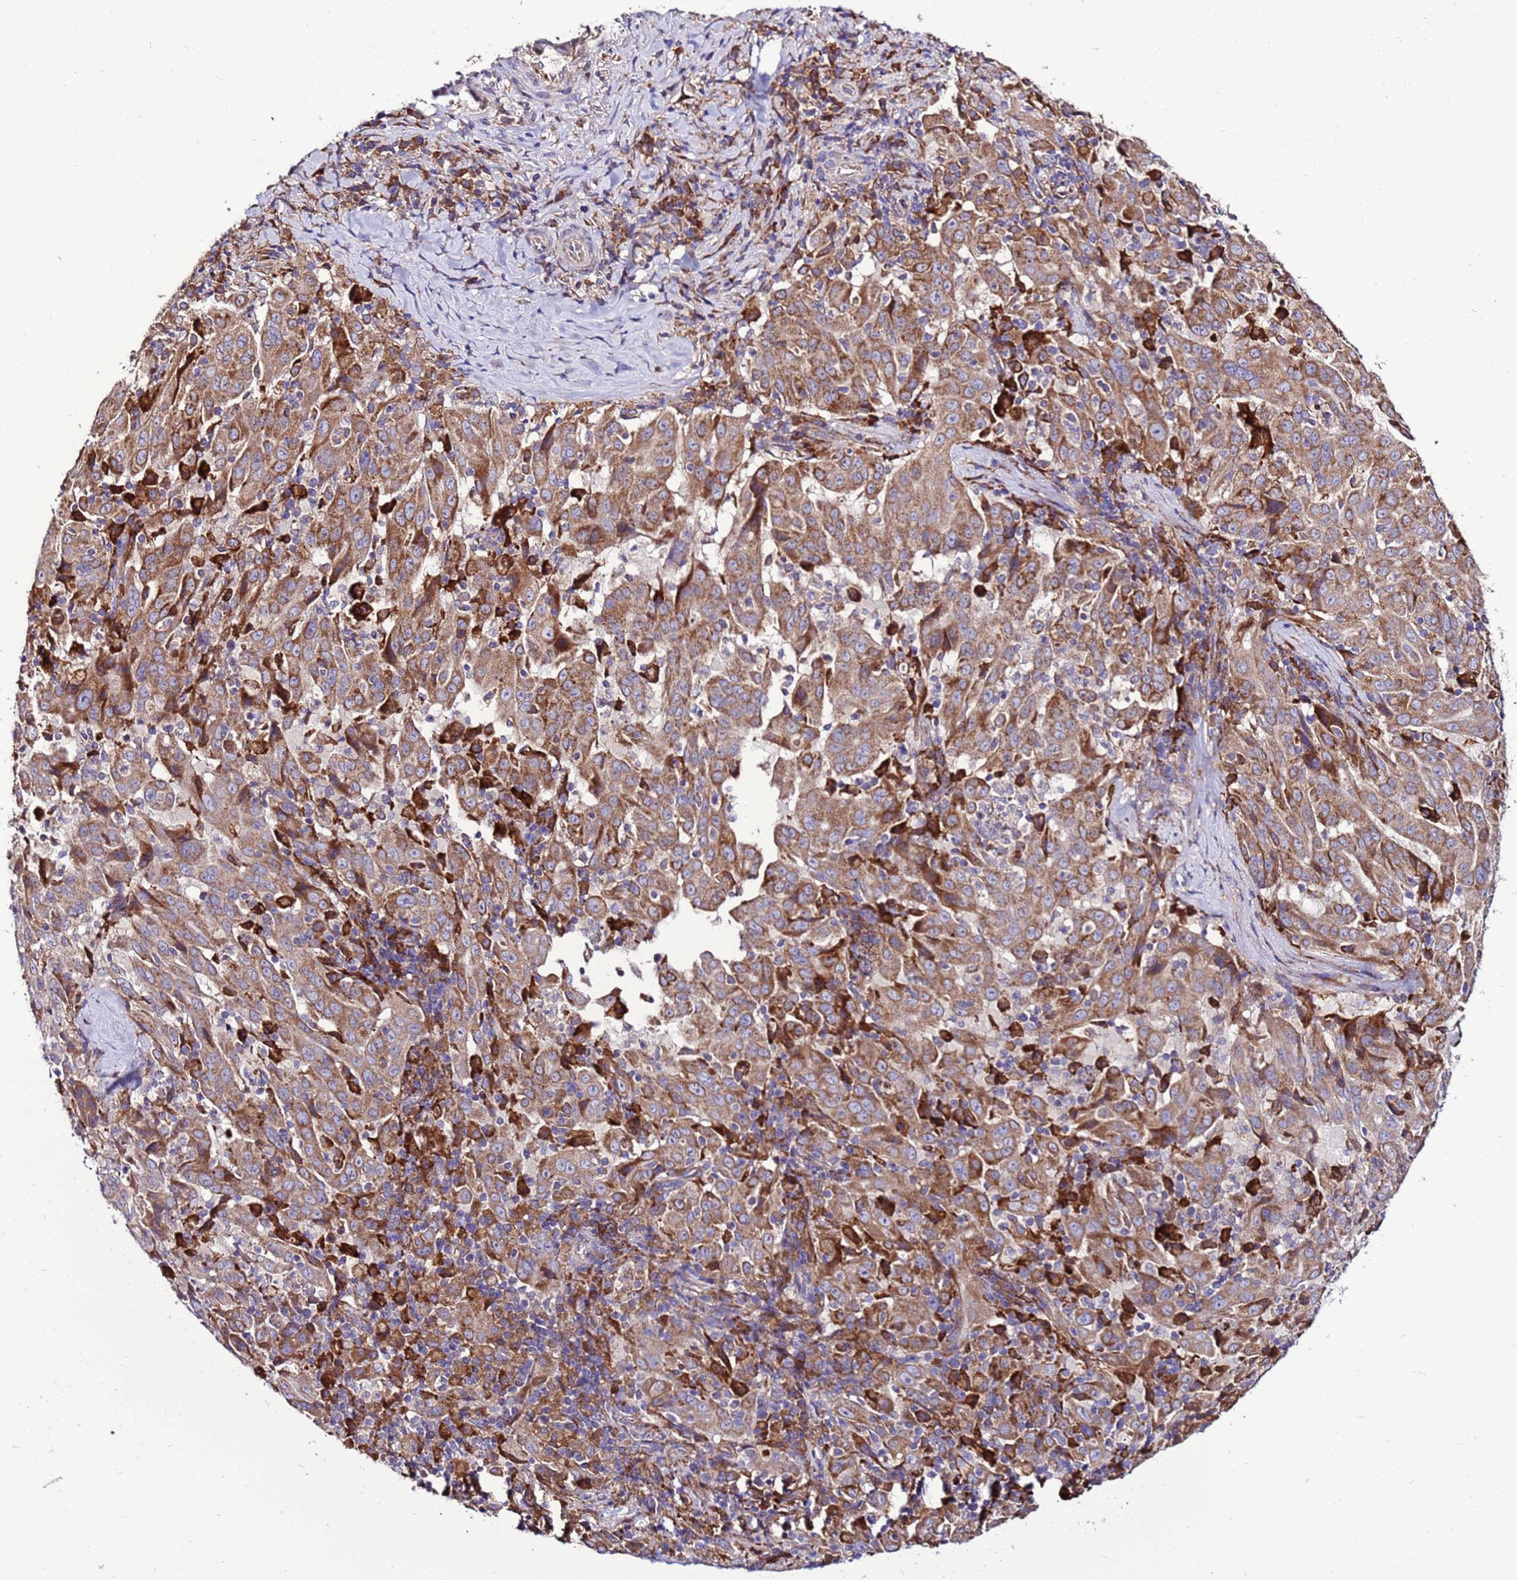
{"staining": {"intensity": "moderate", "quantity": ">75%", "location": "cytoplasmic/membranous"}, "tissue": "pancreatic cancer", "cell_type": "Tumor cells", "image_type": "cancer", "snomed": [{"axis": "morphology", "description": "Adenocarcinoma, NOS"}, {"axis": "topography", "description": "Pancreas"}], "caption": "An immunohistochemistry micrograph of neoplastic tissue is shown. Protein staining in brown highlights moderate cytoplasmic/membranous positivity in adenocarcinoma (pancreatic) within tumor cells. Immunohistochemistry (ihc) stains the protein in brown and the nuclei are stained blue.", "gene": "ANTKMT", "patient": {"sex": "male", "age": 63}}